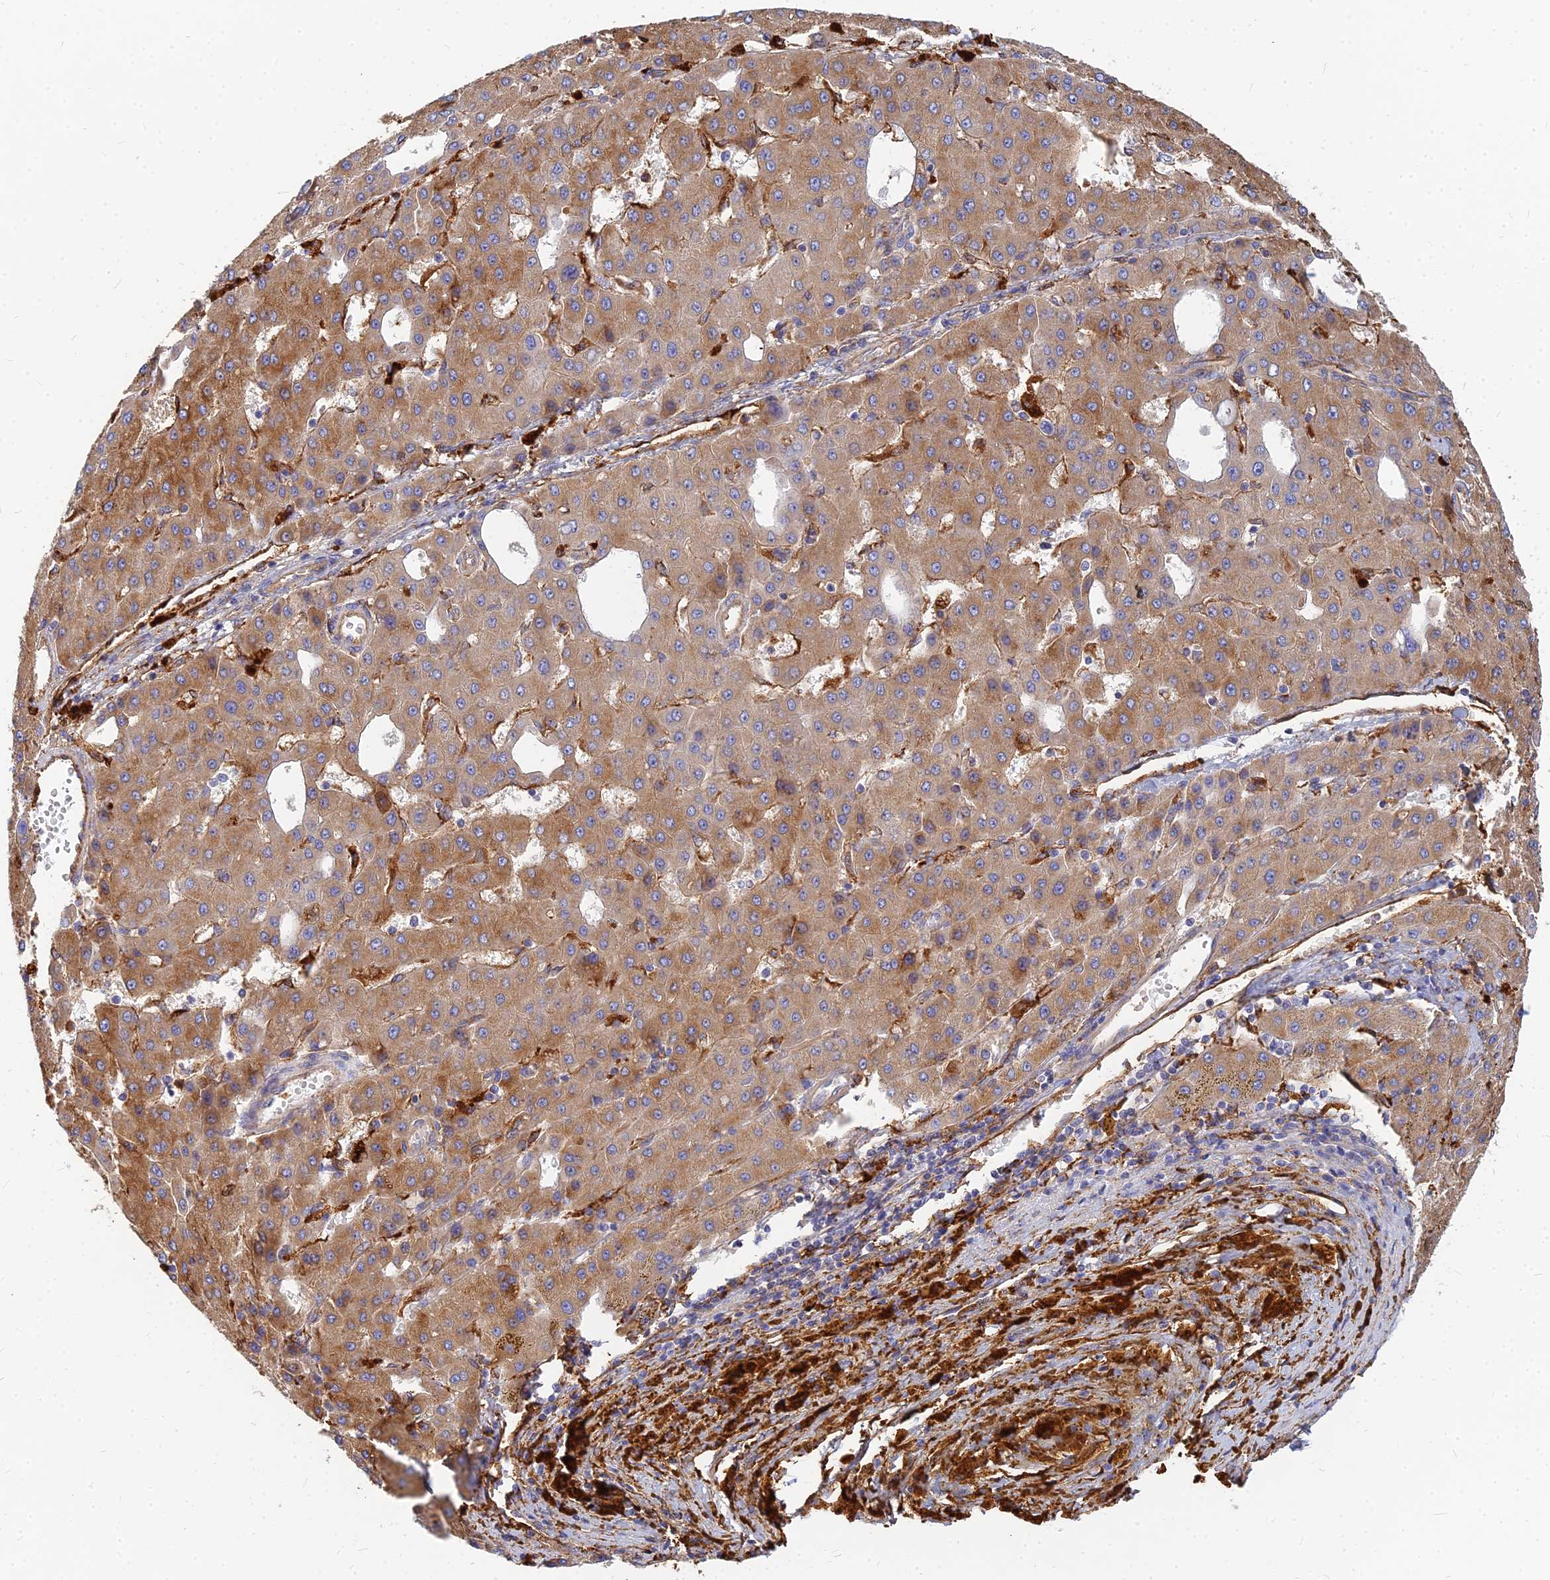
{"staining": {"intensity": "moderate", "quantity": ">75%", "location": "cytoplasmic/membranous"}, "tissue": "liver cancer", "cell_type": "Tumor cells", "image_type": "cancer", "snomed": [{"axis": "morphology", "description": "Carcinoma, Hepatocellular, NOS"}, {"axis": "topography", "description": "Liver"}], "caption": "This histopathology image displays immunohistochemistry staining of liver cancer, with medium moderate cytoplasmic/membranous positivity in about >75% of tumor cells.", "gene": "VAT1", "patient": {"sex": "male", "age": 47}}